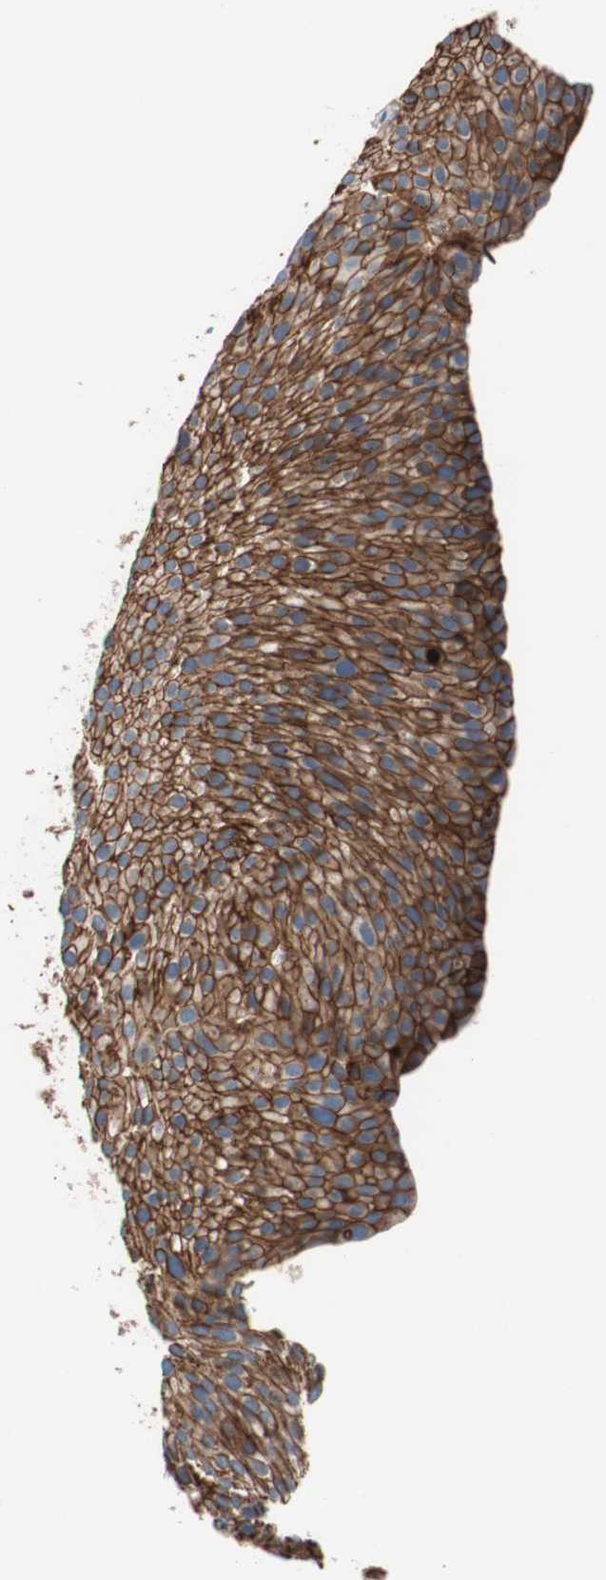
{"staining": {"intensity": "strong", "quantity": ">75%", "location": "cytoplasmic/membranous"}, "tissue": "urothelial cancer", "cell_type": "Tumor cells", "image_type": "cancer", "snomed": [{"axis": "morphology", "description": "Urothelial carcinoma, Low grade"}, {"axis": "topography", "description": "Smooth muscle"}, {"axis": "topography", "description": "Urinary bladder"}], "caption": "This histopathology image demonstrates immunohistochemistry staining of human urothelial cancer, with high strong cytoplasmic/membranous positivity in about >75% of tumor cells.", "gene": "SPINT1", "patient": {"sex": "male", "age": 60}}